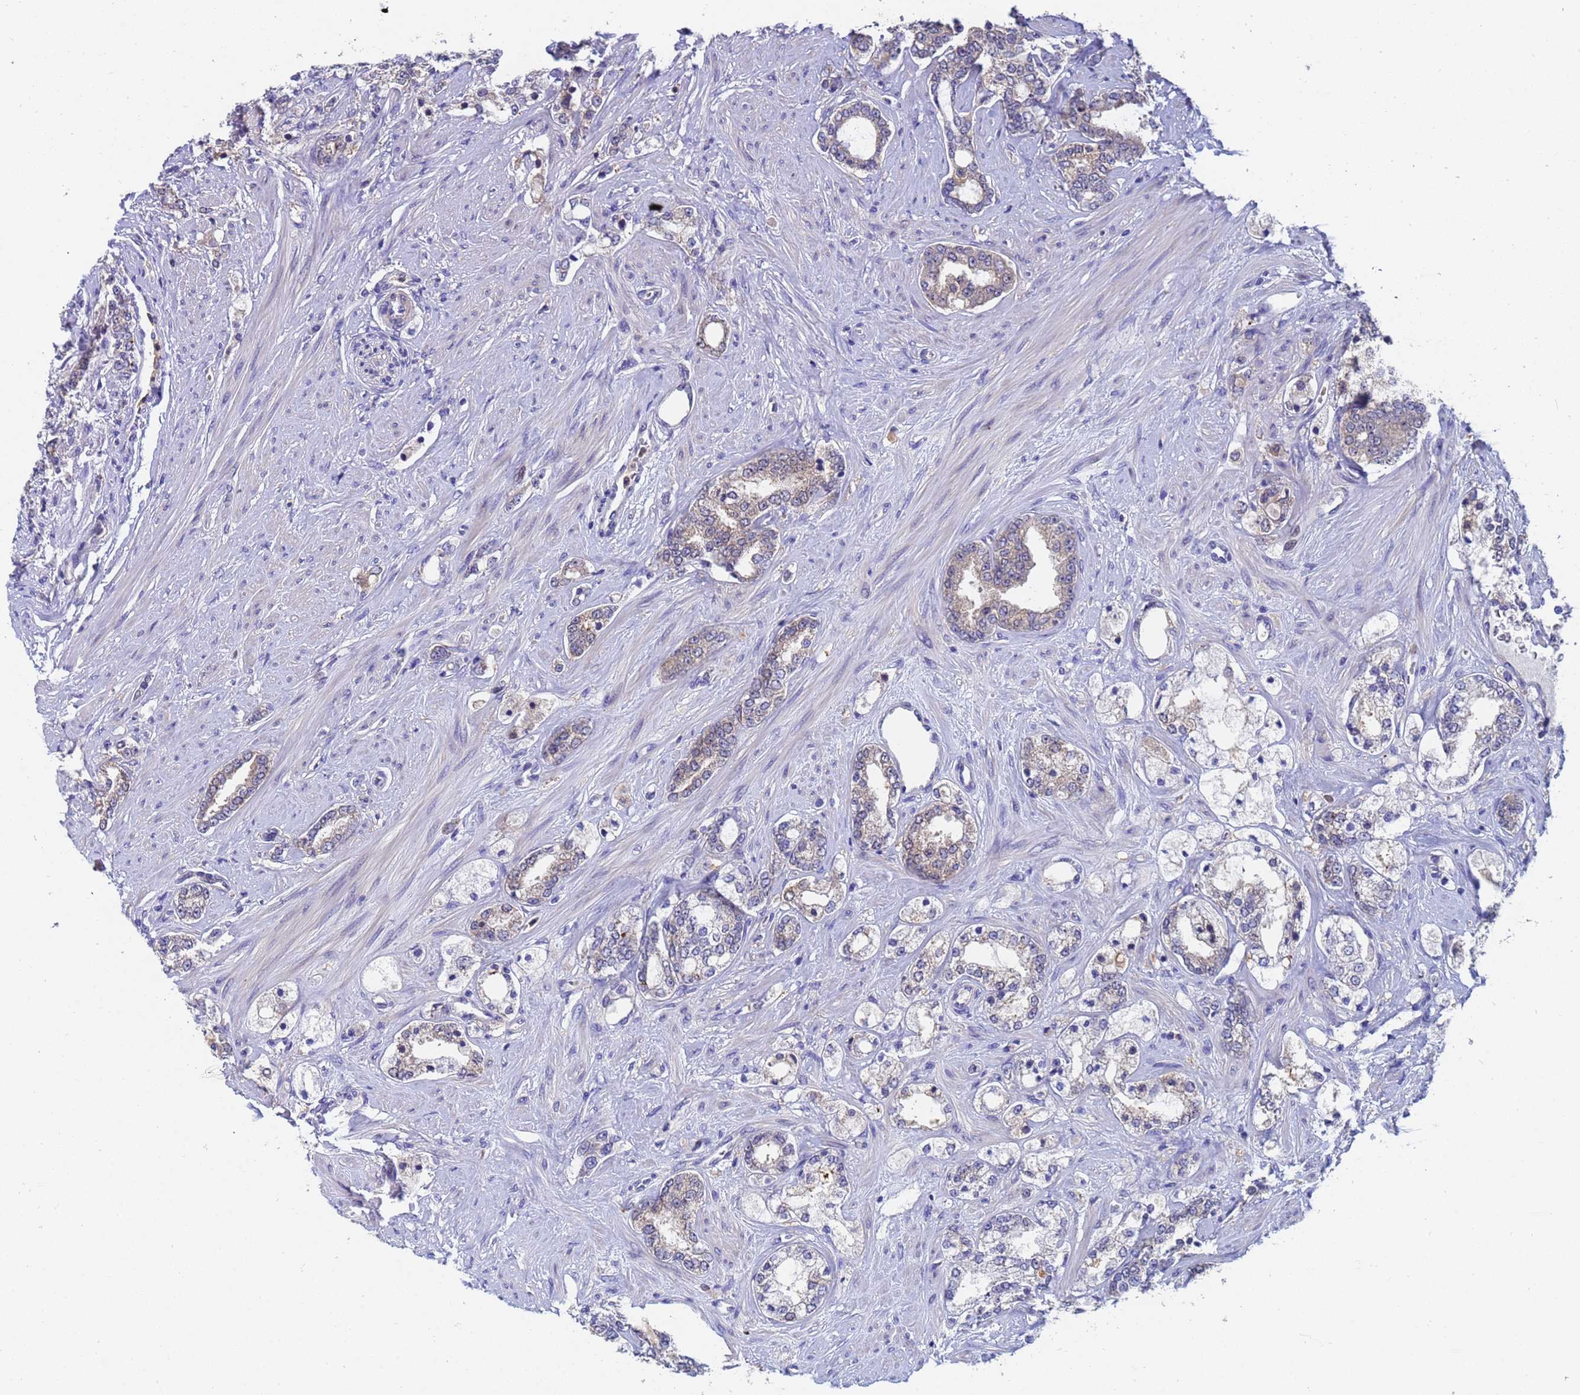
{"staining": {"intensity": "weak", "quantity": "25%-75%", "location": "cytoplasmic/membranous"}, "tissue": "prostate cancer", "cell_type": "Tumor cells", "image_type": "cancer", "snomed": [{"axis": "morphology", "description": "Adenocarcinoma, High grade"}, {"axis": "topography", "description": "Prostate"}], "caption": "High-power microscopy captured an IHC micrograph of prostate adenocarcinoma (high-grade), revealing weak cytoplasmic/membranous staining in approximately 25%-75% of tumor cells.", "gene": "TTLL11", "patient": {"sex": "male", "age": 64}}